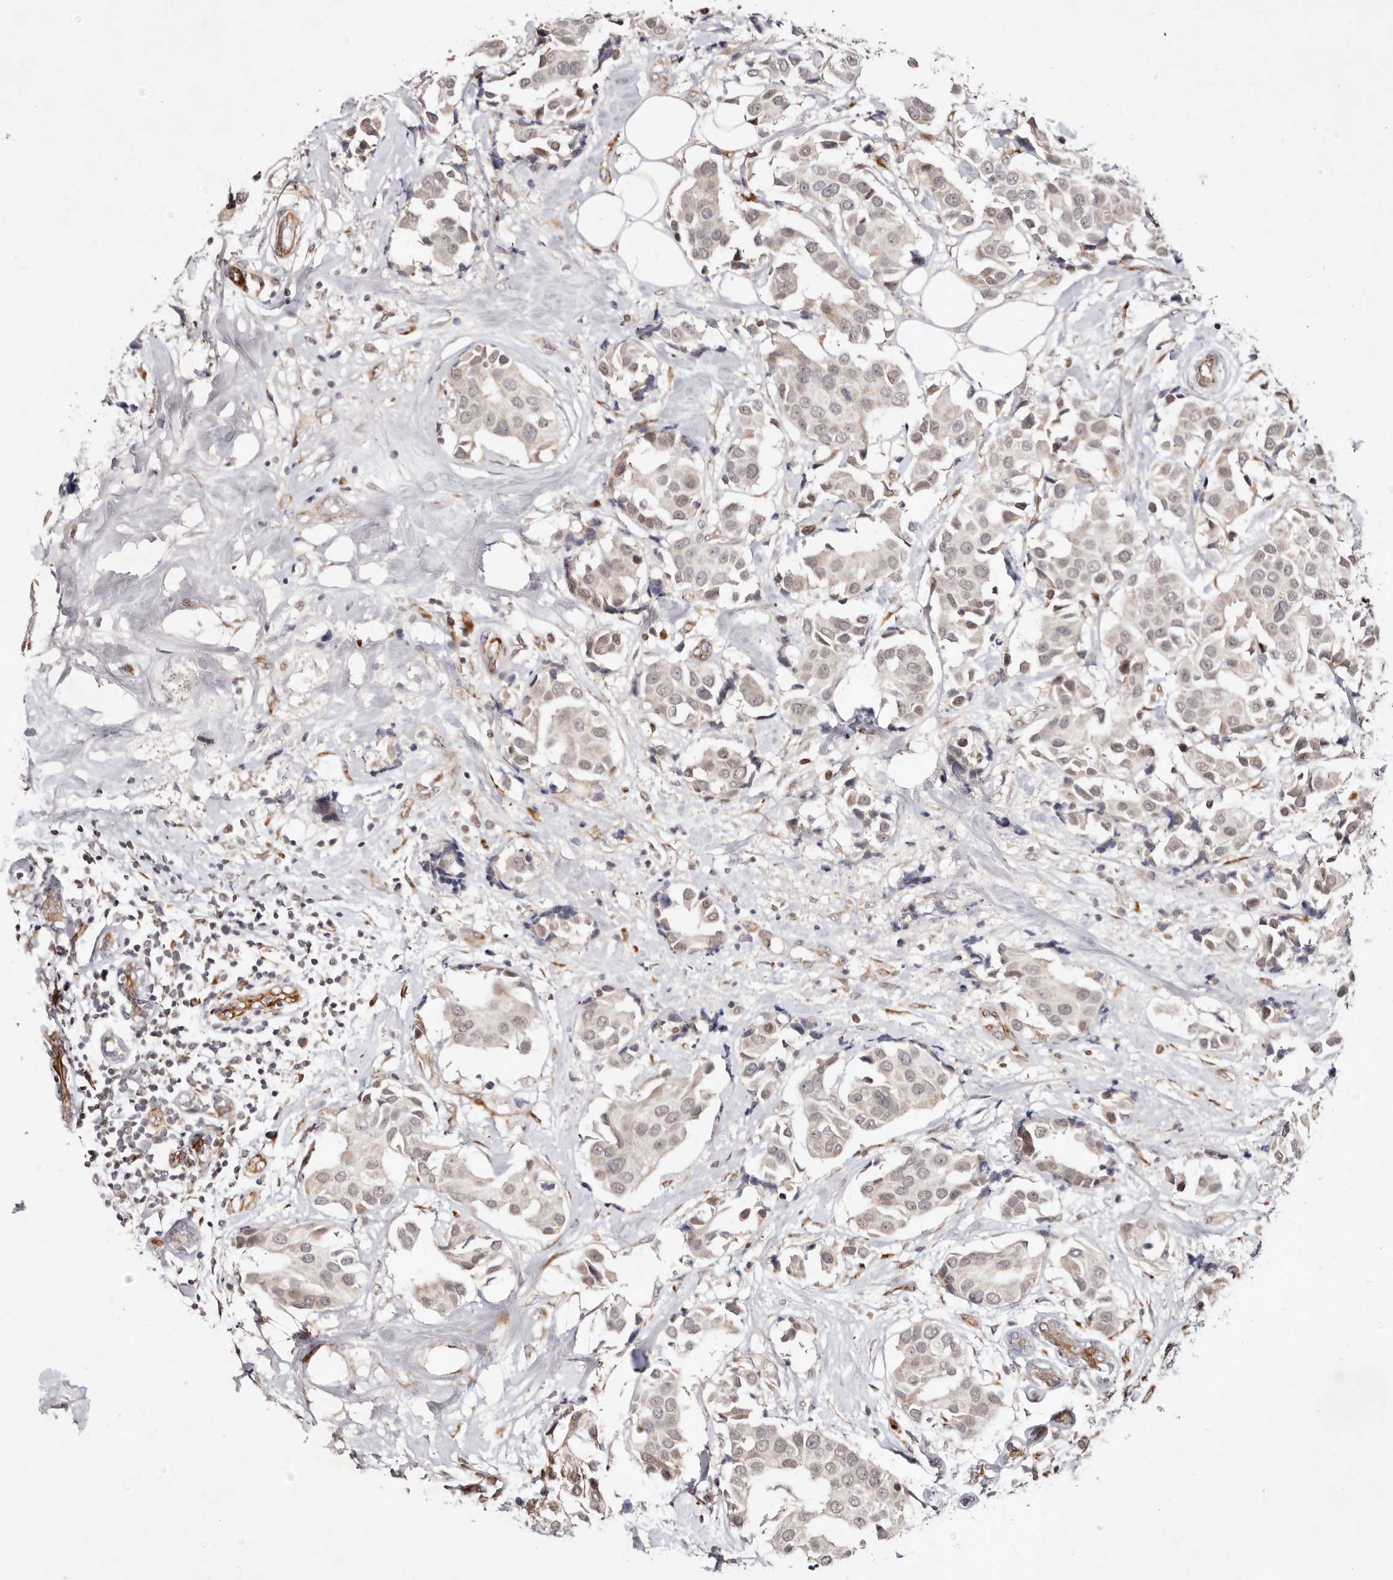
{"staining": {"intensity": "weak", "quantity": "25%-75%", "location": "nuclear"}, "tissue": "breast cancer", "cell_type": "Tumor cells", "image_type": "cancer", "snomed": [{"axis": "morphology", "description": "Normal tissue, NOS"}, {"axis": "morphology", "description": "Duct carcinoma"}, {"axis": "topography", "description": "Breast"}], "caption": "Immunohistochemical staining of human breast cancer displays low levels of weak nuclear protein expression in about 25%-75% of tumor cells.", "gene": "BCL2L15", "patient": {"sex": "female", "age": 39}}